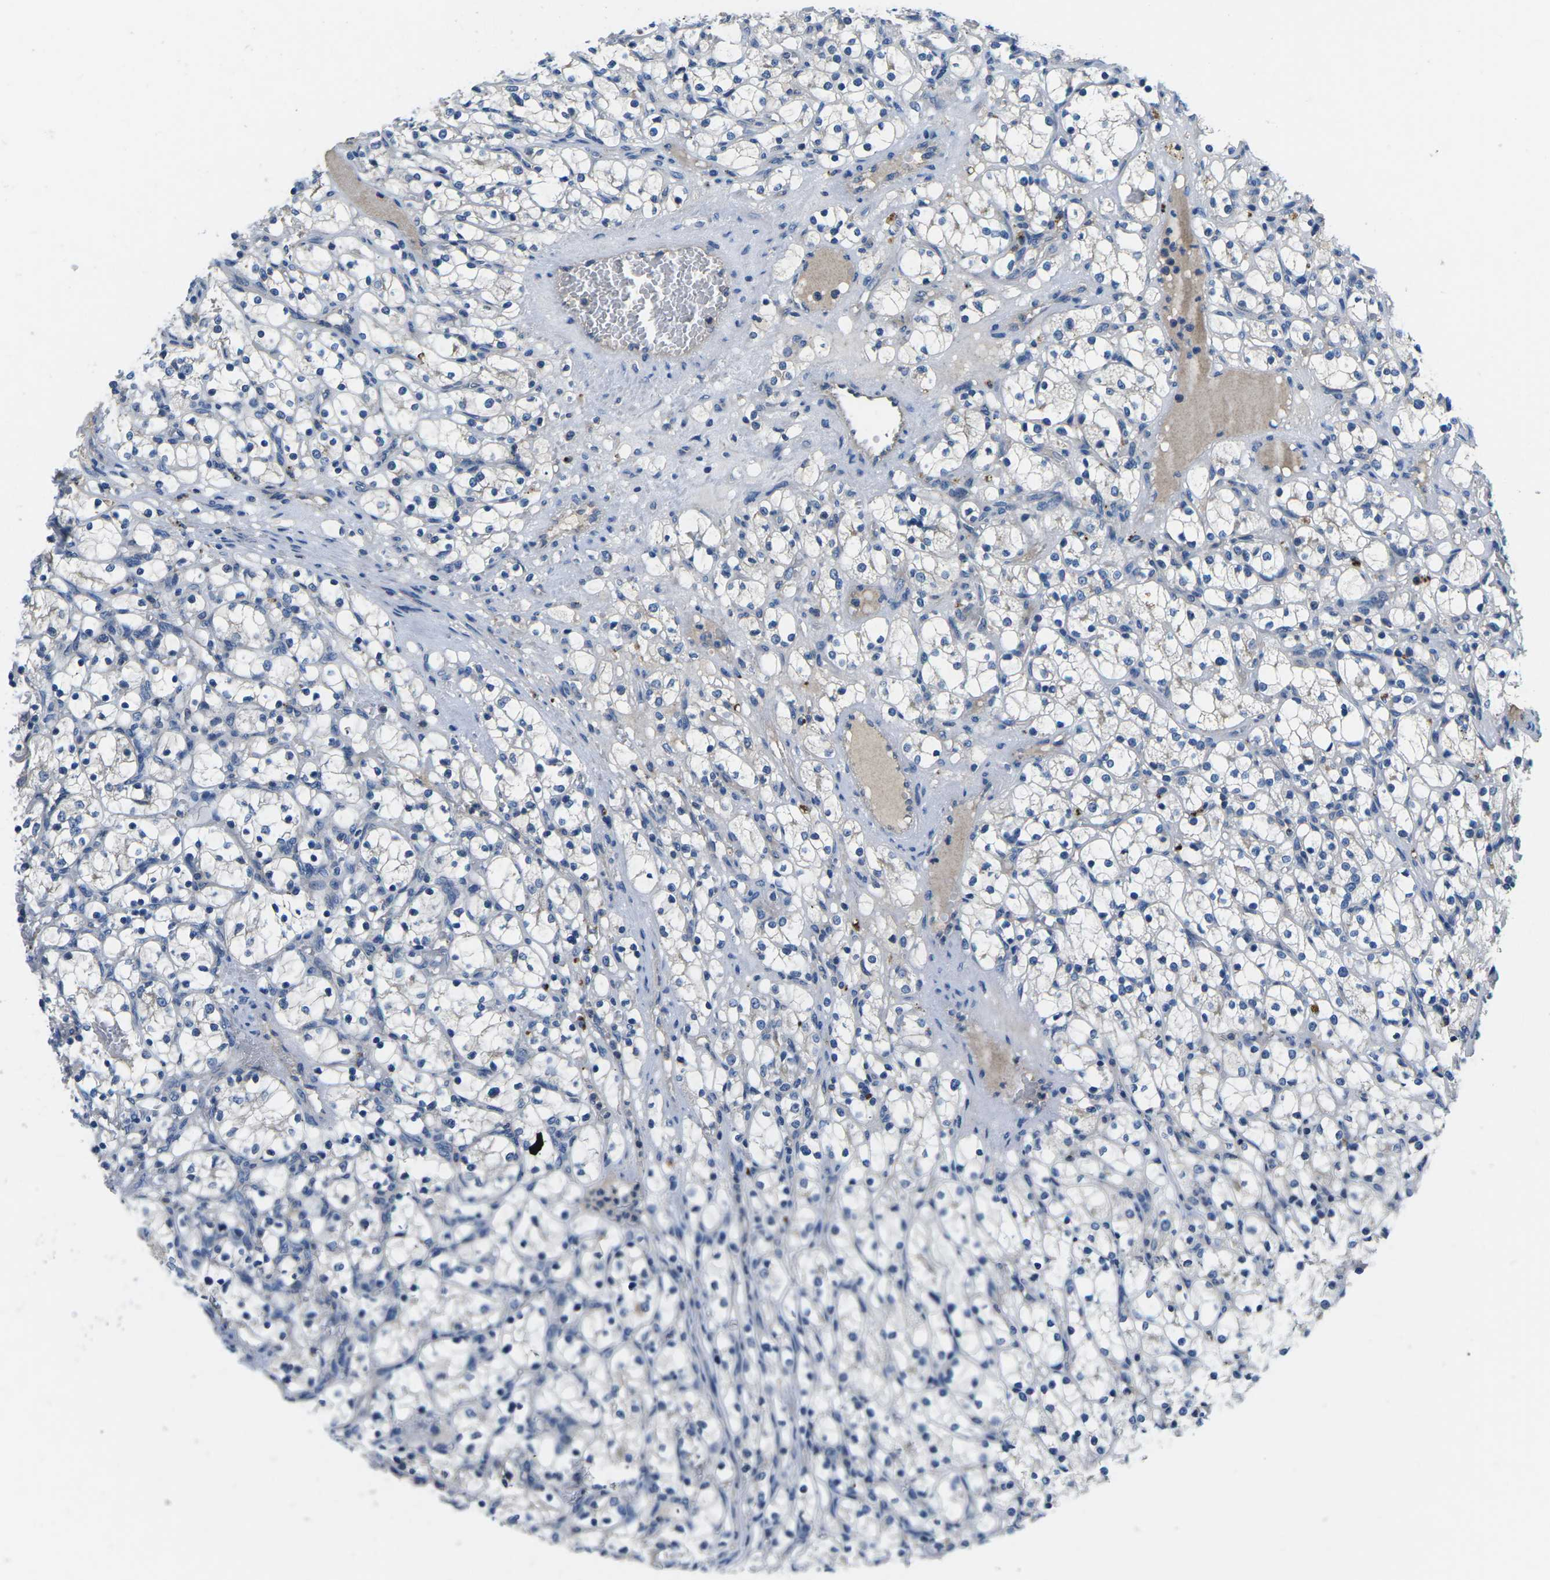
{"staining": {"intensity": "negative", "quantity": "none", "location": "none"}, "tissue": "renal cancer", "cell_type": "Tumor cells", "image_type": "cancer", "snomed": [{"axis": "morphology", "description": "Adenocarcinoma, NOS"}, {"axis": "topography", "description": "Kidney"}], "caption": "The IHC image has no significant positivity in tumor cells of adenocarcinoma (renal) tissue.", "gene": "PDCD6IP", "patient": {"sex": "female", "age": 69}}